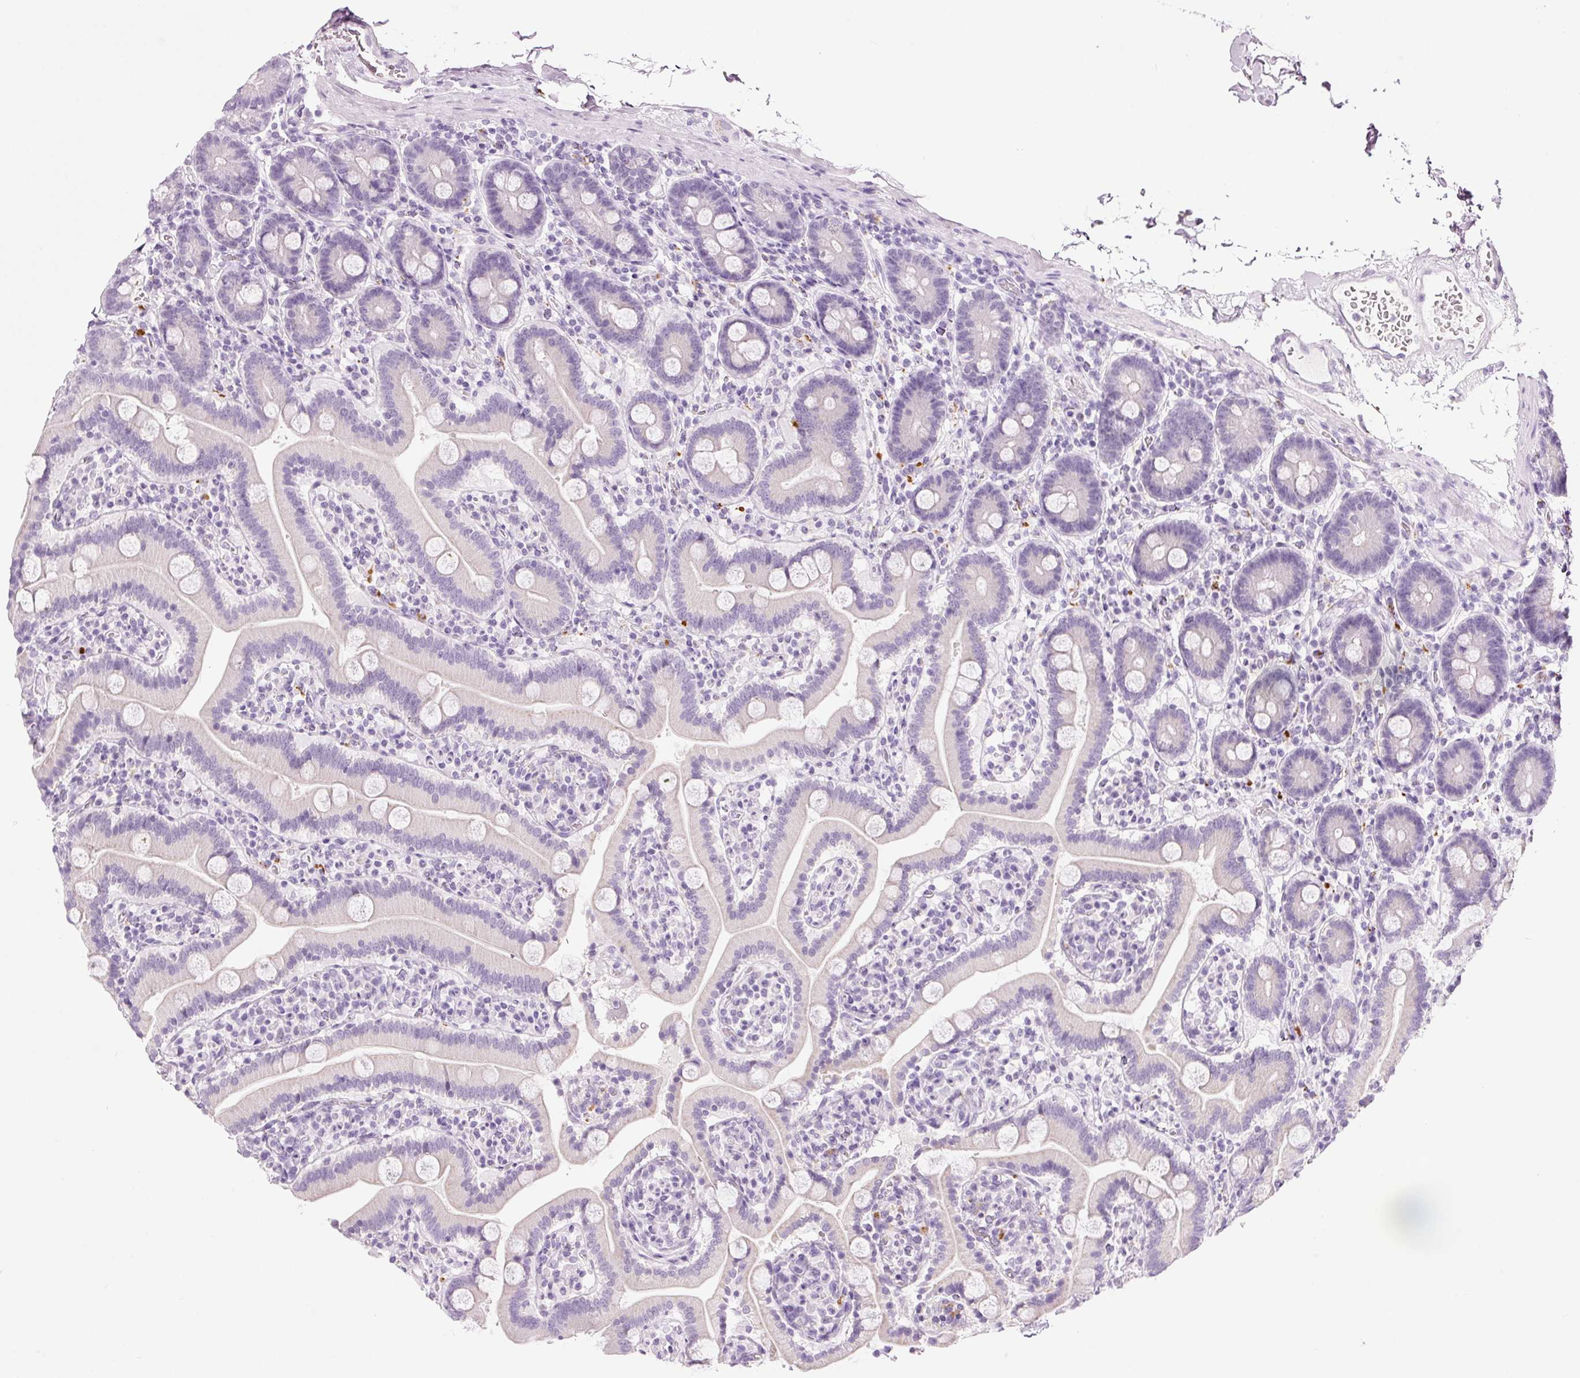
{"staining": {"intensity": "negative", "quantity": "none", "location": "none"}, "tissue": "duodenum", "cell_type": "Glandular cells", "image_type": "normal", "snomed": [{"axis": "morphology", "description": "Normal tissue, NOS"}, {"axis": "topography", "description": "Duodenum"}], "caption": "Immunohistochemistry (IHC) photomicrograph of unremarkable duodenum: duodenum stained with DAB reveals no significant protein expression in glandular cells. (DAB immunohistochemistry (IHC) with hematoxylin counter stain).", "gene": "ZNF639", "patient": {"sex": "male", "age": 55}}